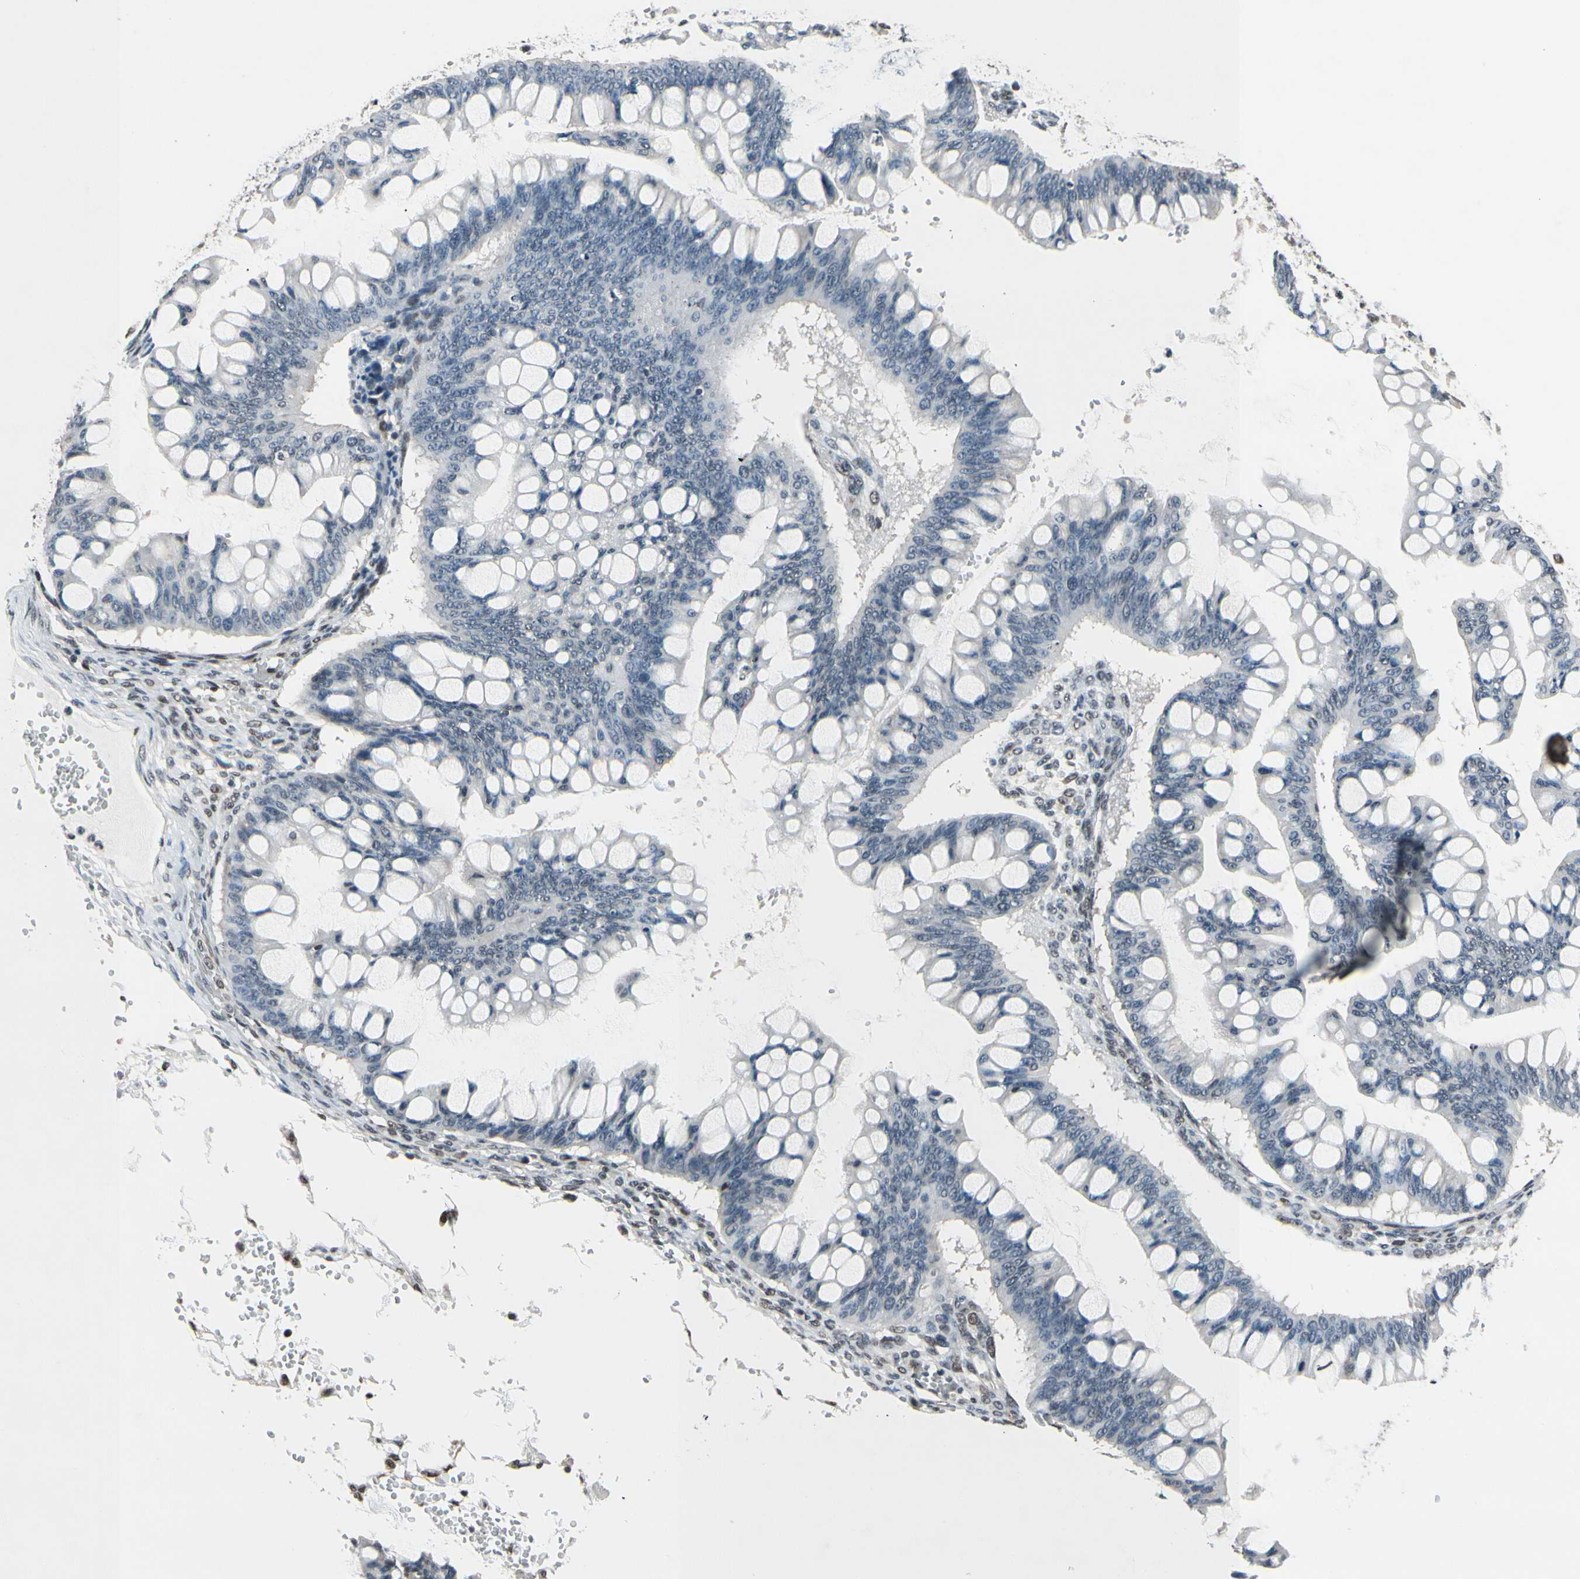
{"staining": {"intensity": "negative", "quantity": "none", "location": "none"}, "tissue": "ovarian cancer", "cell_type": "Tumor cells", "image_type": "cancer", "snomed": [{"axis": "morphology", "description": "Cystadenocarcinoma, mucinous, NOS"}, {"axis": "topography", "description": "Ovary"}], "caption": "IHC micrograph of ovarian mucinous cystadenocarcinoma stained for a protein (brown), which displays no expression in tumor cells. (Immunohistochemistry, brightfield microscopy, high magnification).", "gene": "RECQL", "patient": {"sex": "female", "age": 73}}